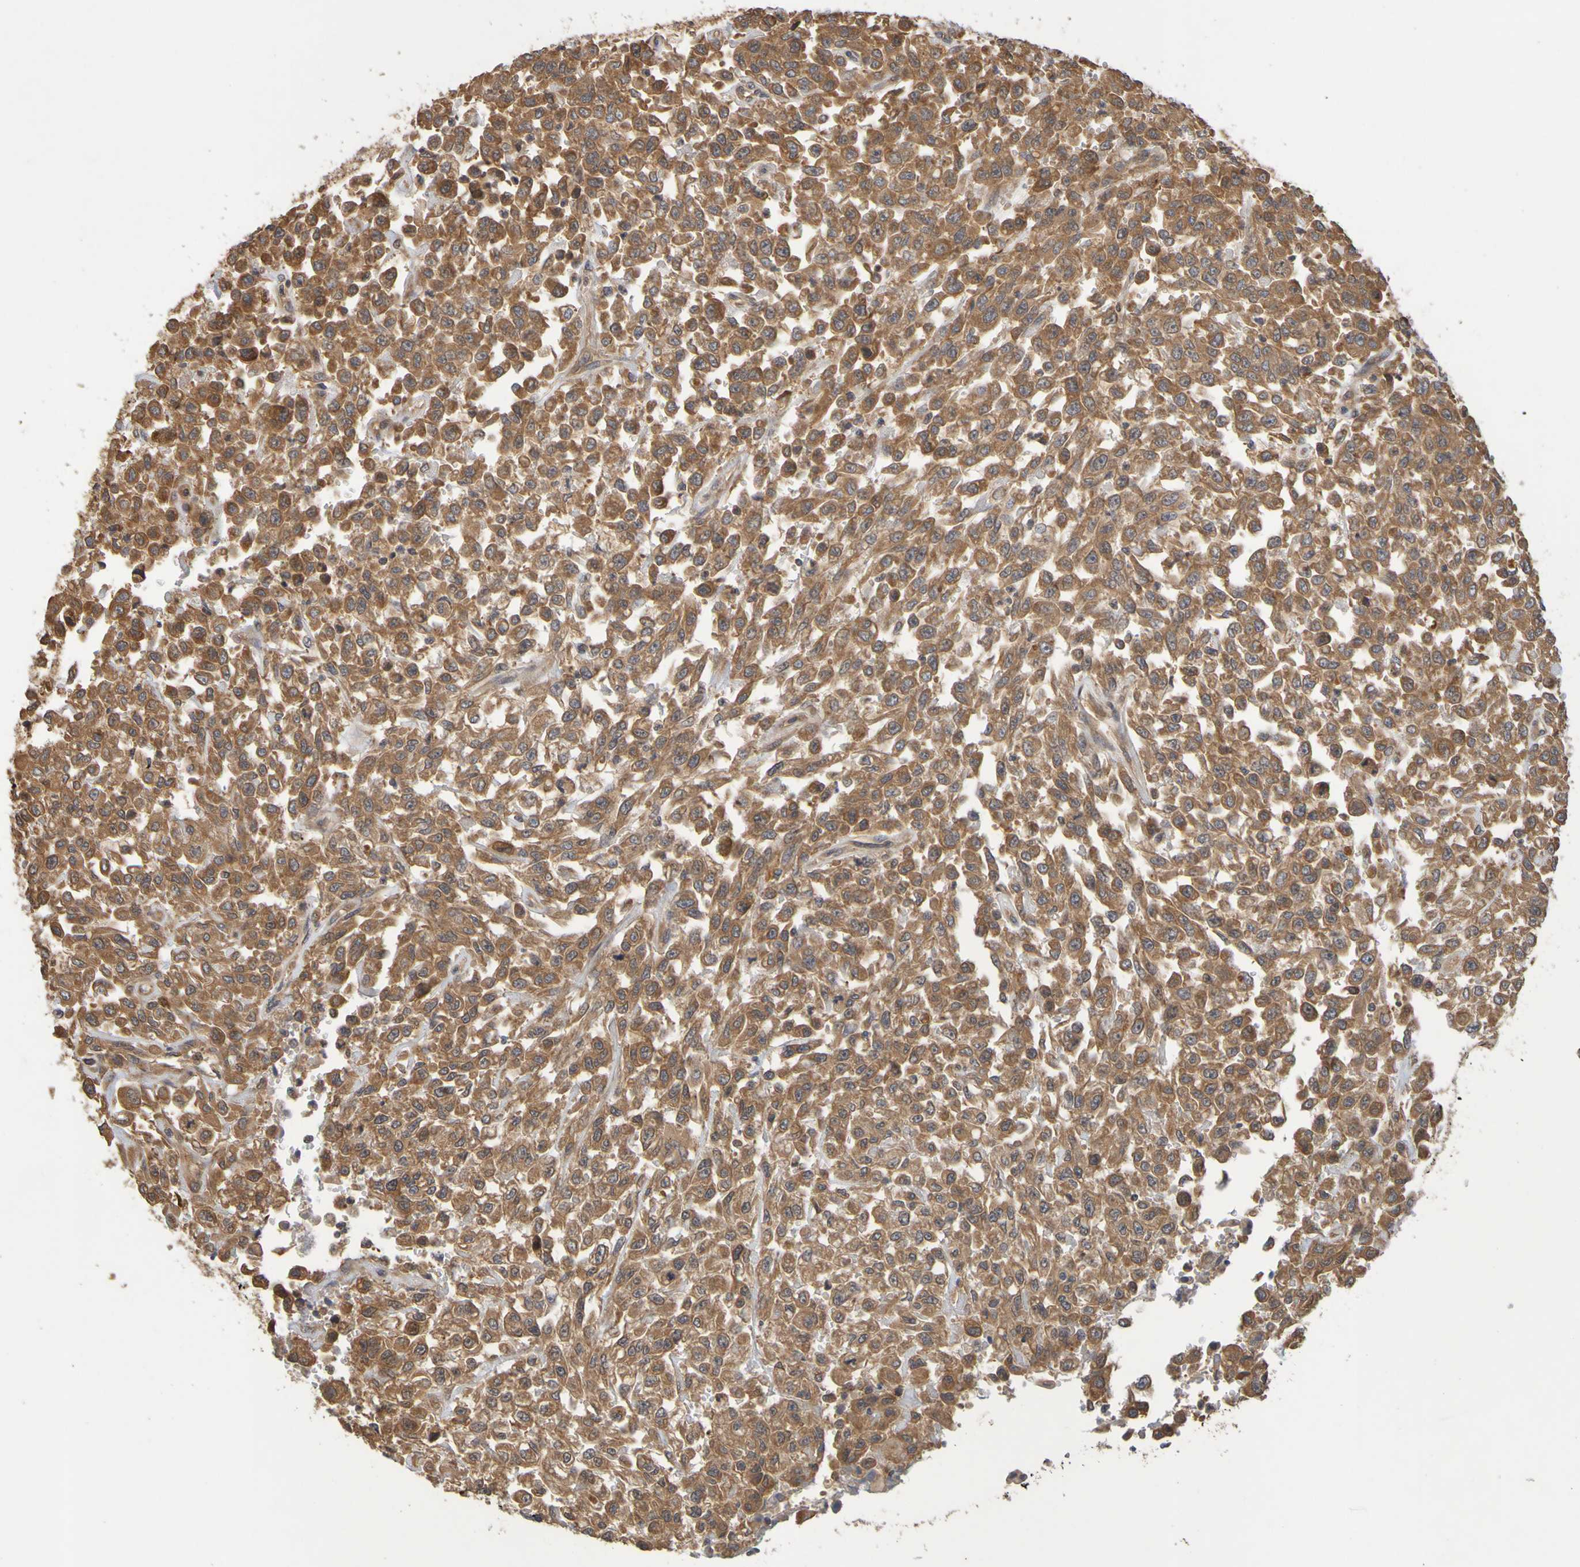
{"staining": {"intensity": "strong", "quantity": ">75%", "location": "cytoplasmic/membranous"}, "tissue": "urothelial cancer", "cell_type": "Tumor cells", "image_type": "cancer", "snomed": [{"axis": "morphology", "description": "Urothelial carcinoma, High grade"}, {"axis": "topography", "description": "Urinary bladder"}], "caption": "Protein staining of urothelial carcinoma (high-grade) tissue shows strong cytoplasmic/membranous expression in about >75% of tumor cells.", "gene": "OCRL", "patient": {"sex": "male", "age": 46}}